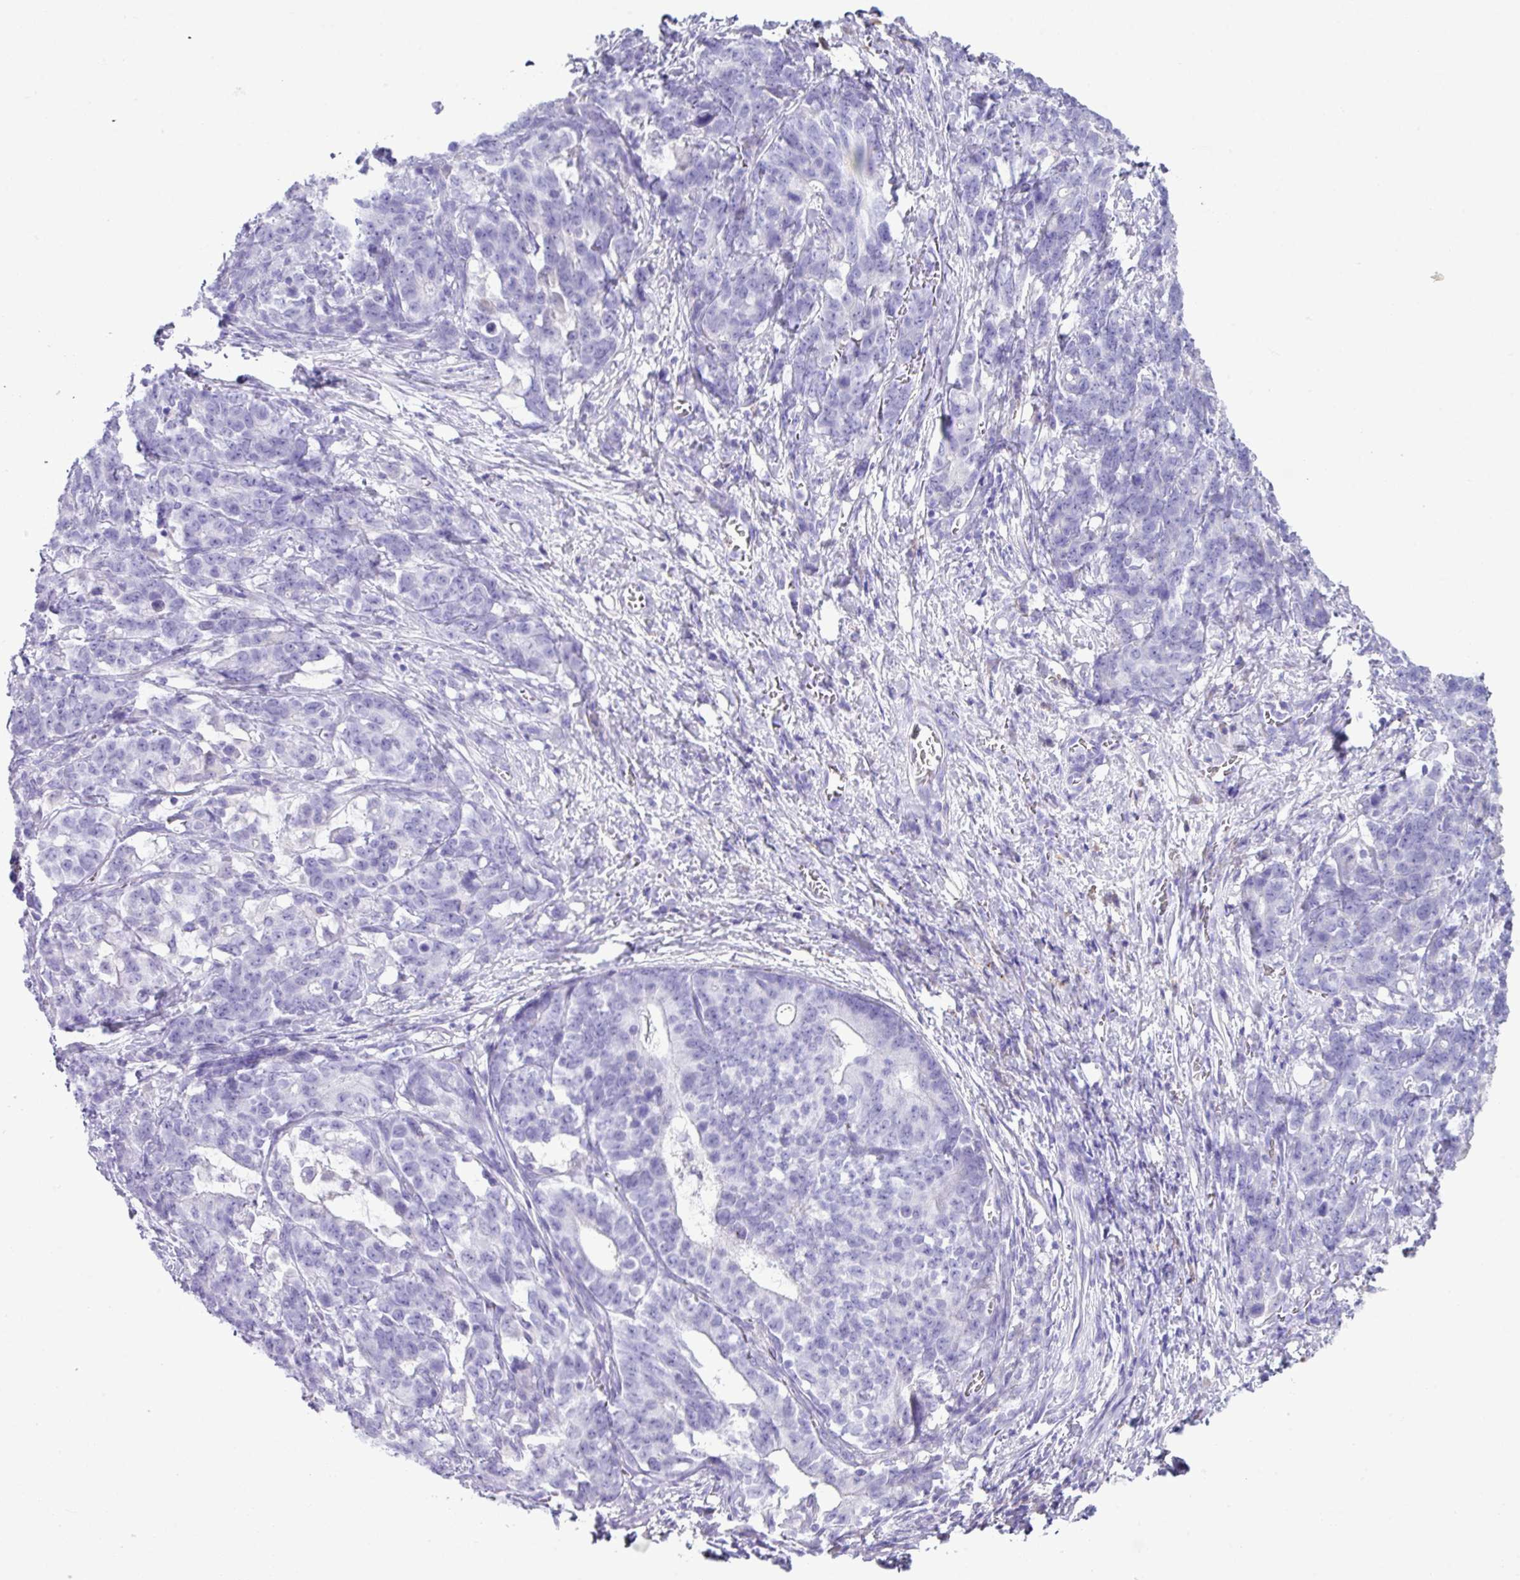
{"staining": {"intensity": "negative", "quantity": "none", "location": "none"}, "tissue": "stomach cancer", "cell_type": "Tumor cells", "image_type": "cancer", "snomed": [{"axis": "morphology", "description": "Normal tissue, NOS"}, {"axis": "morphology", "description": "Adenocarcinoma, NOS"}, {"axis": "topography", "description": "Stomach"}], "caption": "An immunohistochemistry histopathology image of stomach cancer (adenocarcinoma) is shown. There is no staining in tumor cells of stomach cancer (adenocarcinoma).", "gene": "RGS21", "patient": {"sex": "female", "age": 64}}